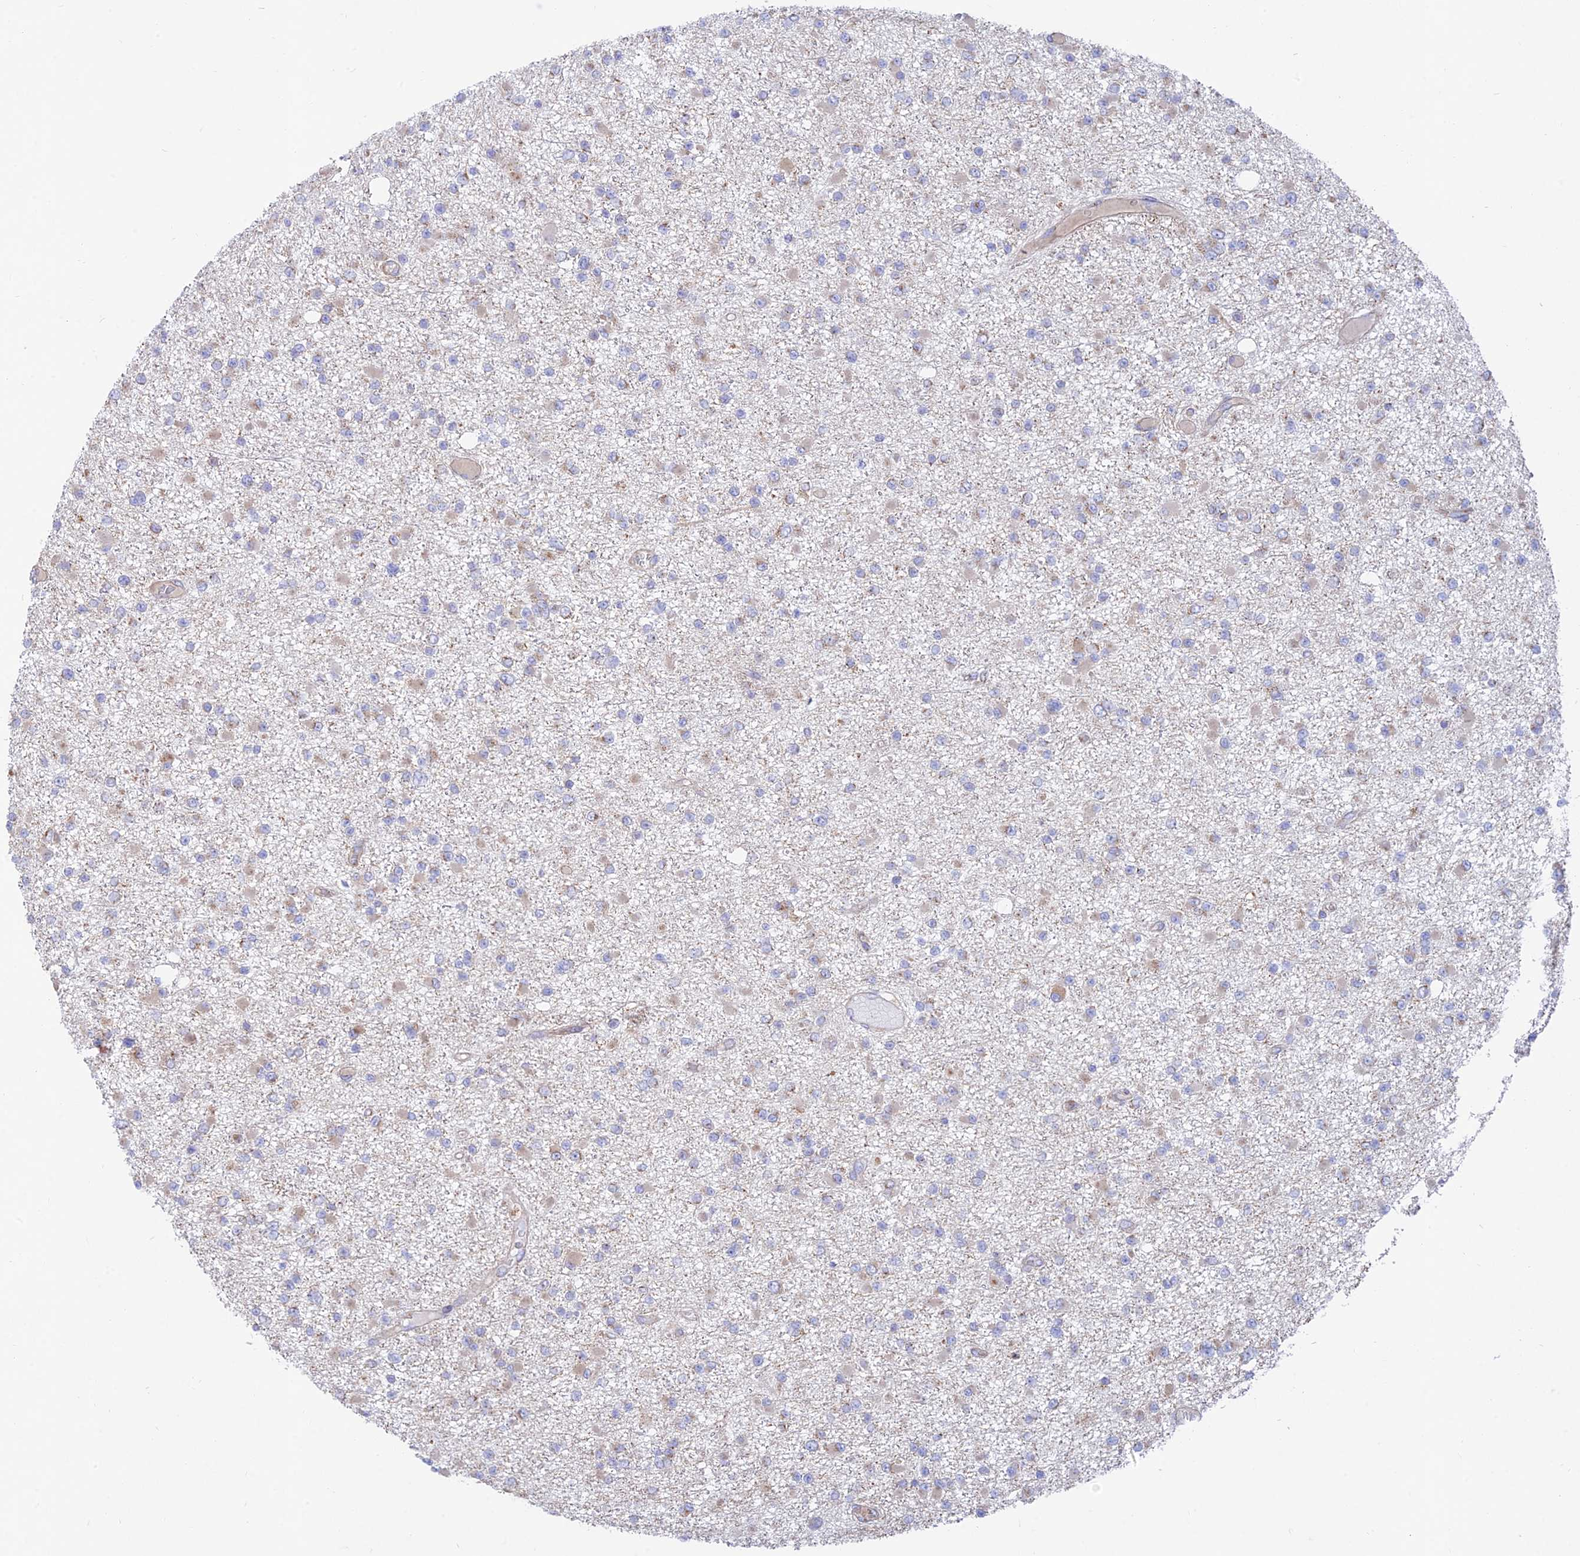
{"staining": {"intensity": "negative", "quantity": "none", "location": "none"}, "tissue": "glioma", "cell_type": "Tumor cells", "image_type": "cancer", "snomed": [{"axis": "morphology", "description": "Glioma, malignant, Low grade"}, {"axis": "topography", "description": "Brain"}], "caption": "The IHC photomicrograph has no significant positivity in tumor cells of glioma tissue.", "gene": "GOLGA3", "patient": {"sex": "female", "age": 22}}